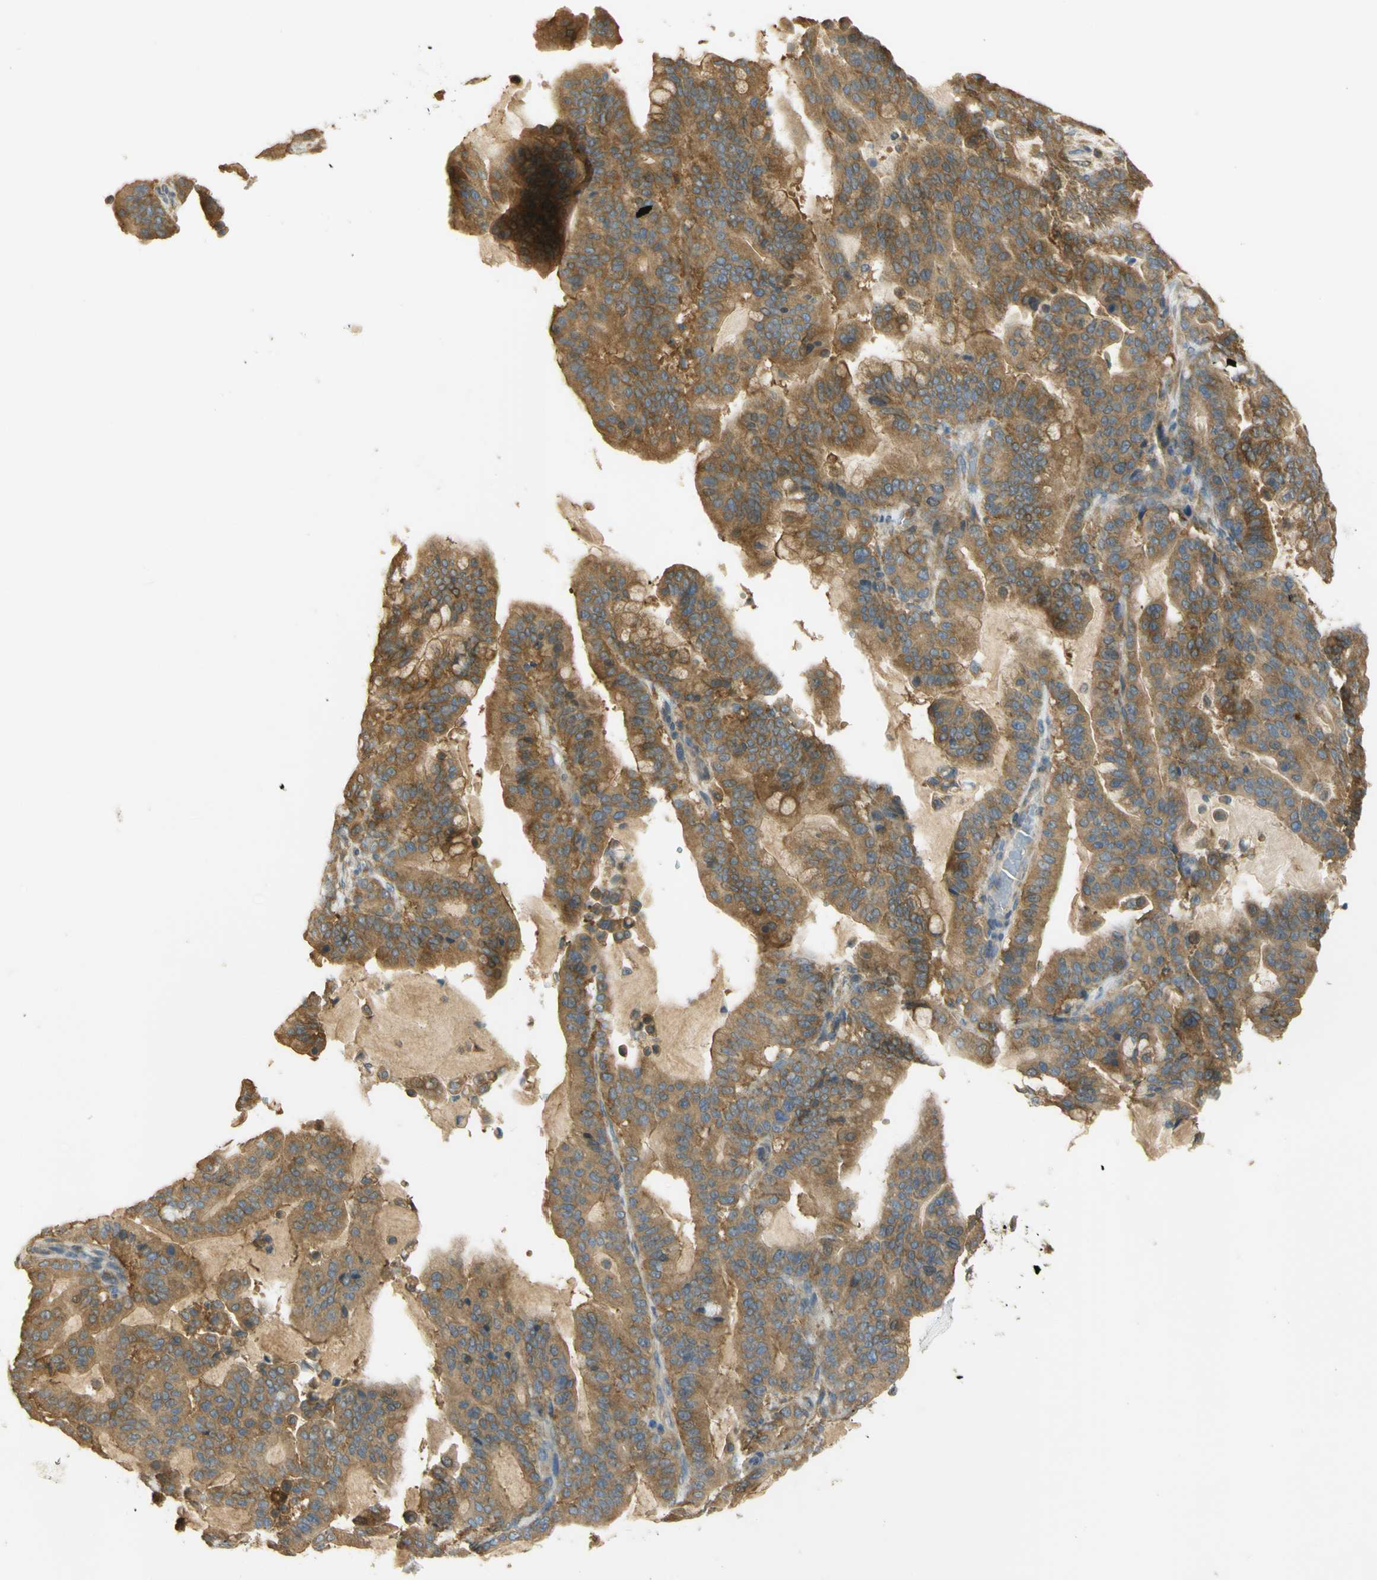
{"staining": {"intensity": "moderate", "quantity": ">75%", "location": "cytoplasmic/membranous"}, "tissue": "pancreatic cancer", "cell_type": "Tumor cells", "image_type": "cancer", "snomed": [{"axis": "morphology", "description": "Adenocarcinoma, NOS"}, {"axis": "topography", "description": "Pancreas"}], "caption": "Immunohistochemical staining of human pancreatic adenocarcinoma reveals moderate cytoplasmic/membranous protein staining in about >75% of tumor cells.", "gene": "PAK1", "patient": {"sex": "male", "age": 63}}